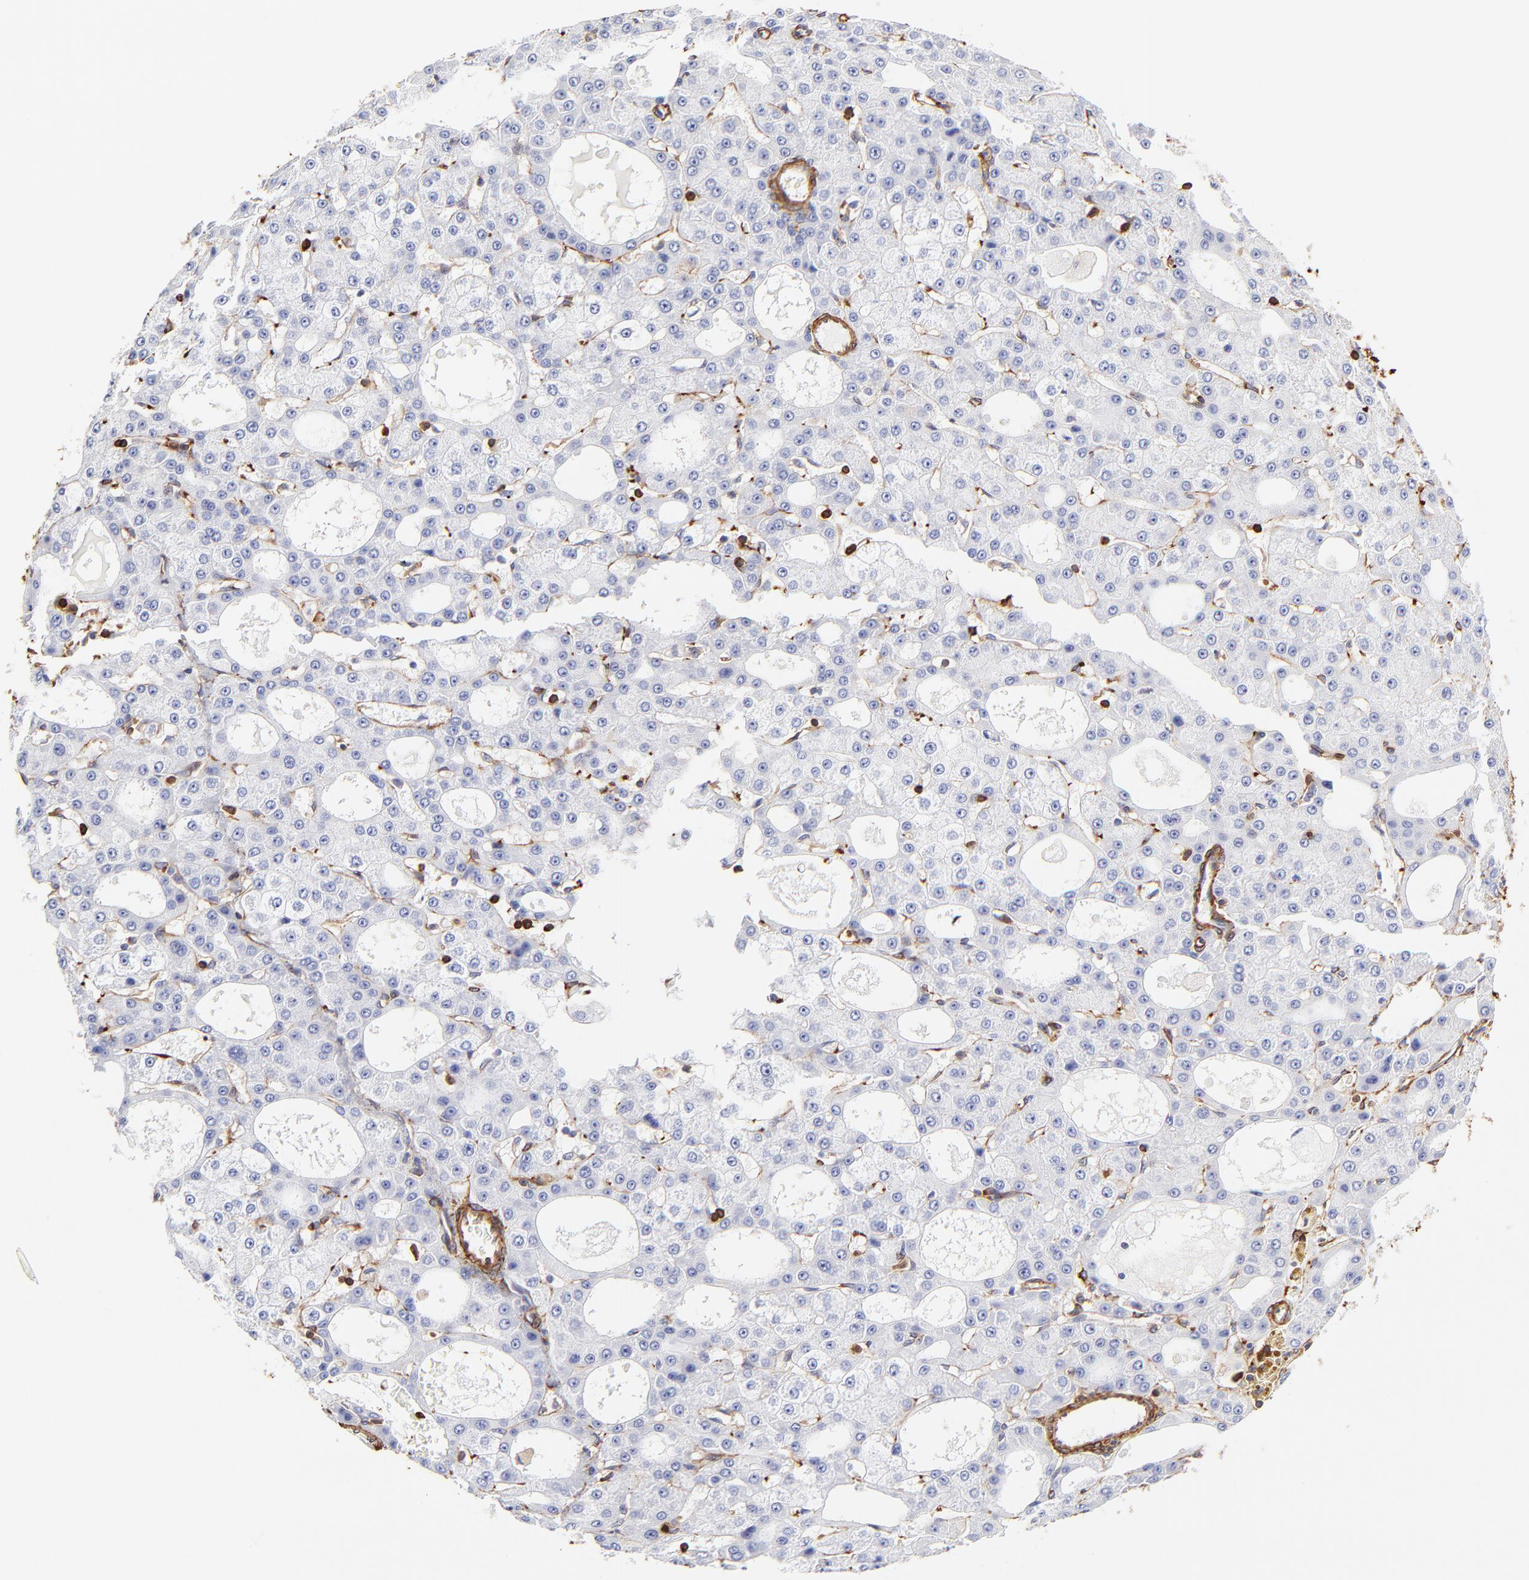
{"staining": {"intensity": "negative", "quantity": "none", "location": "none"}, "tissue": "liver cancer", "cell_type": "Tumor cells", "image_type": "cancer", "snomed": [{"axis": "morphology", "description": "Carcinoma, Hepatocellular, NOS"}, {"axis": "topography", "description": "Liver"}], "caption": "Protein analysis of liver cancer exhibits no significant expression in tumor cells.", "gene": "FLNA", "patient": {"sex": "male", "age": 47}}